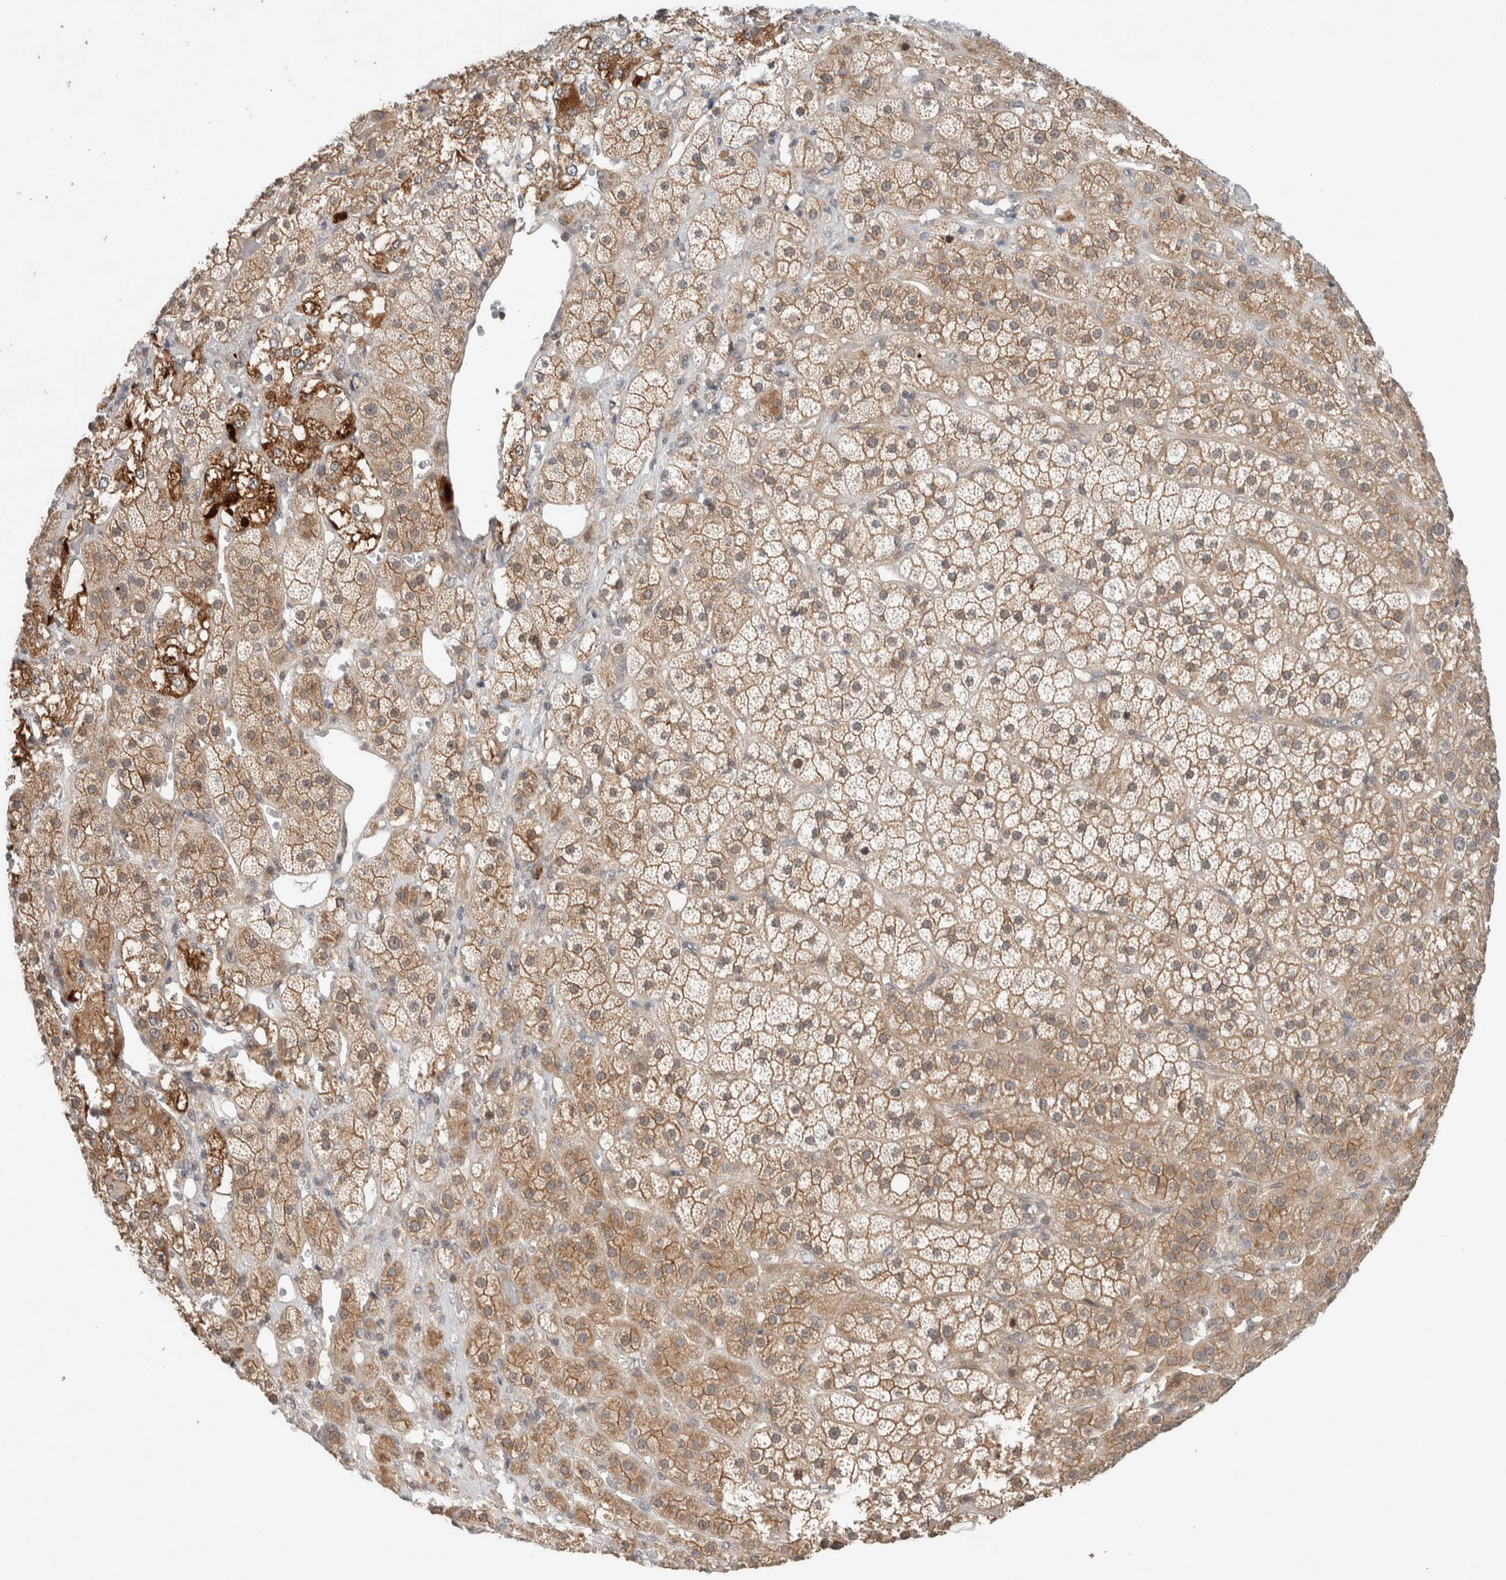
{"staining": {"intensity": "moderate", "quantity": ">75%", "location": "cytoplasmic/membranous,nuclear"}, "tissue": "adrenal gland", "cell_type": "Glandular cells", "image_type": "normal", "snomed": [{"axis": "morphology", "description": "Normal tissue, NOS"}, {"axis": "topography", "description": "Adrenal gland"}], "caption": "Glandular cells exhibit moderate cytoplasmic/membranous,nuclear expression in approximately >75% of cells in benign adrenal gland.", "gene": "DEPTOR", "patient": {"sex": "male", "age": 57}}